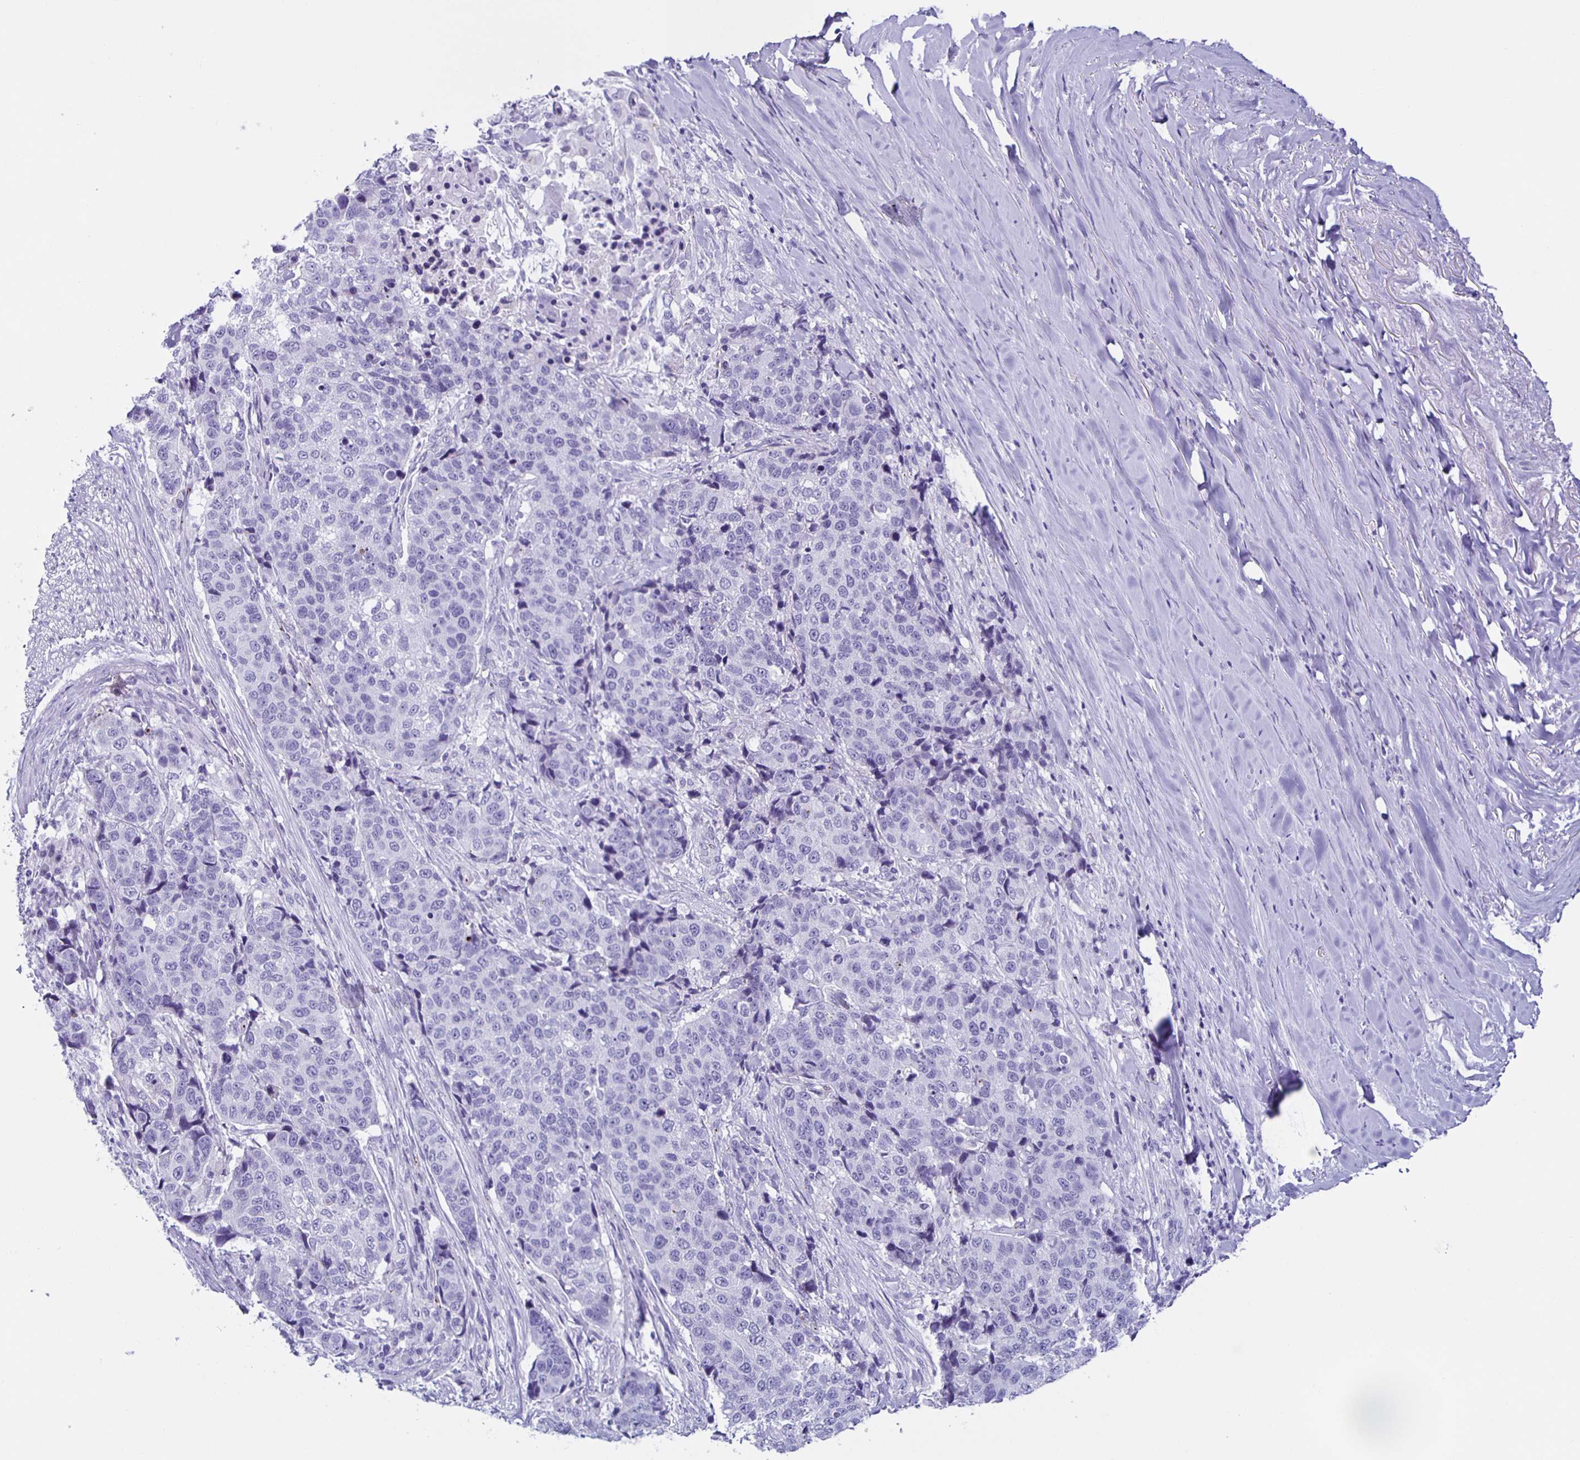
{"staining": {"intensity": "negative", "quantity": "none", "location": "none"}, "tissue": "lung cancer", "cell_type": "Tumor cells", "image_type": "cancer", "snomed": [{"axis": "morphology", "description": "Squamous cell carcinoma, NOS"}, {"axis": "topography", "description": "Lymph node"}, {"axis": "topography", "description": "Lung"}], "caption": "Immunohistochemistry (IHC) micrograph of neoplastic tissue: lung cancer (squamous cell carcinoma) stained with DAB (3,3'-diaminobenzidine) exhibits no significant protein expression in tumor cells.", "gene": "AQP6", "patient": {"sex": "male", "age": 61}}